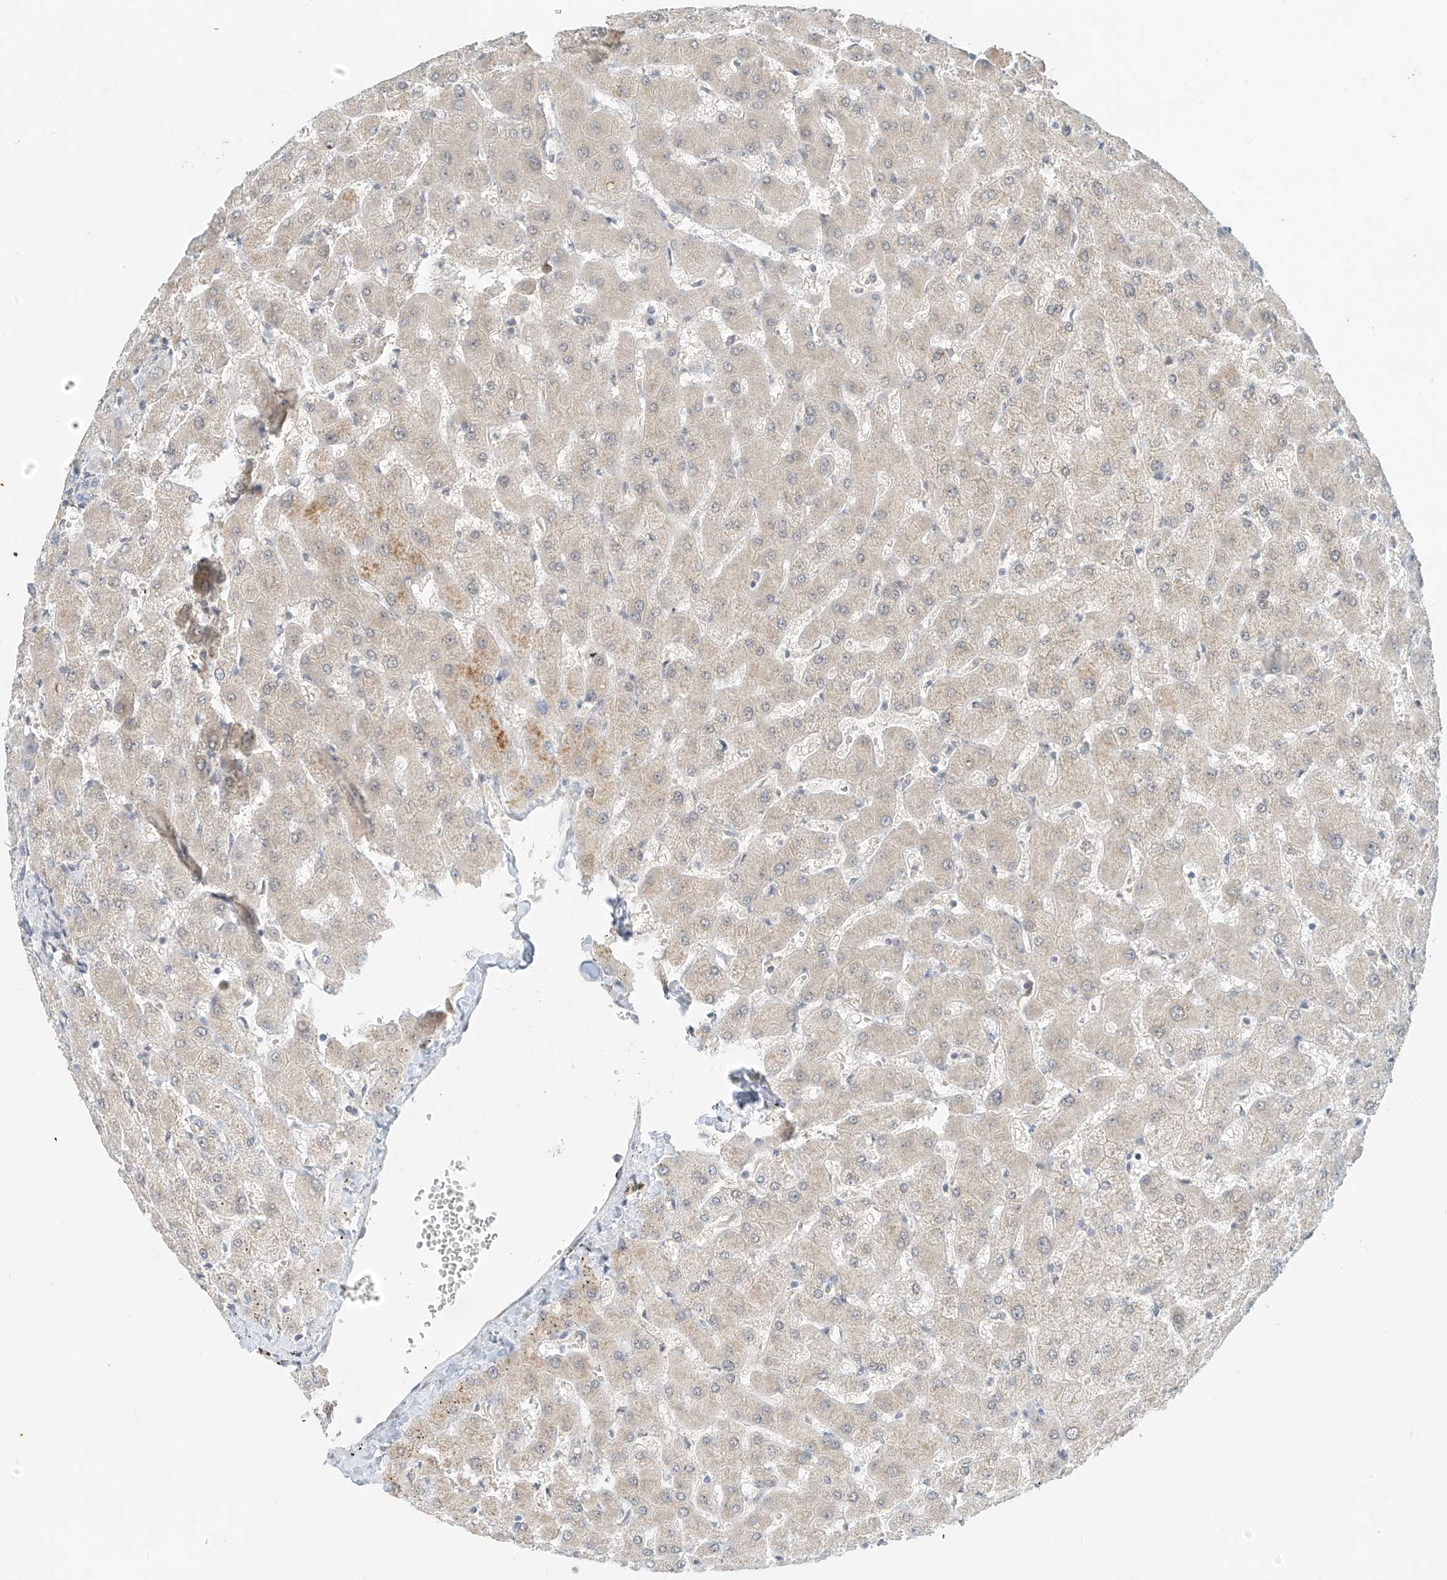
{"staining": {"intensity": "negative", "quantity": "none", "location": "none"}, "tissue": "liver", "cell_type": "Cholangiocytes", "image_type": "normal", "snomed": [{"axis": "morphology", "description": "Normal tissue, NOS"}, {"axis": "topography", "description": "Liver"}], "caption": "Immunohistochemistry image of benign human liver stained for a protein (brown), which exhibits no expression in cholangiocytes.", "gene": "C2orf42", "patient": {"sex": "female", "age": 63}}